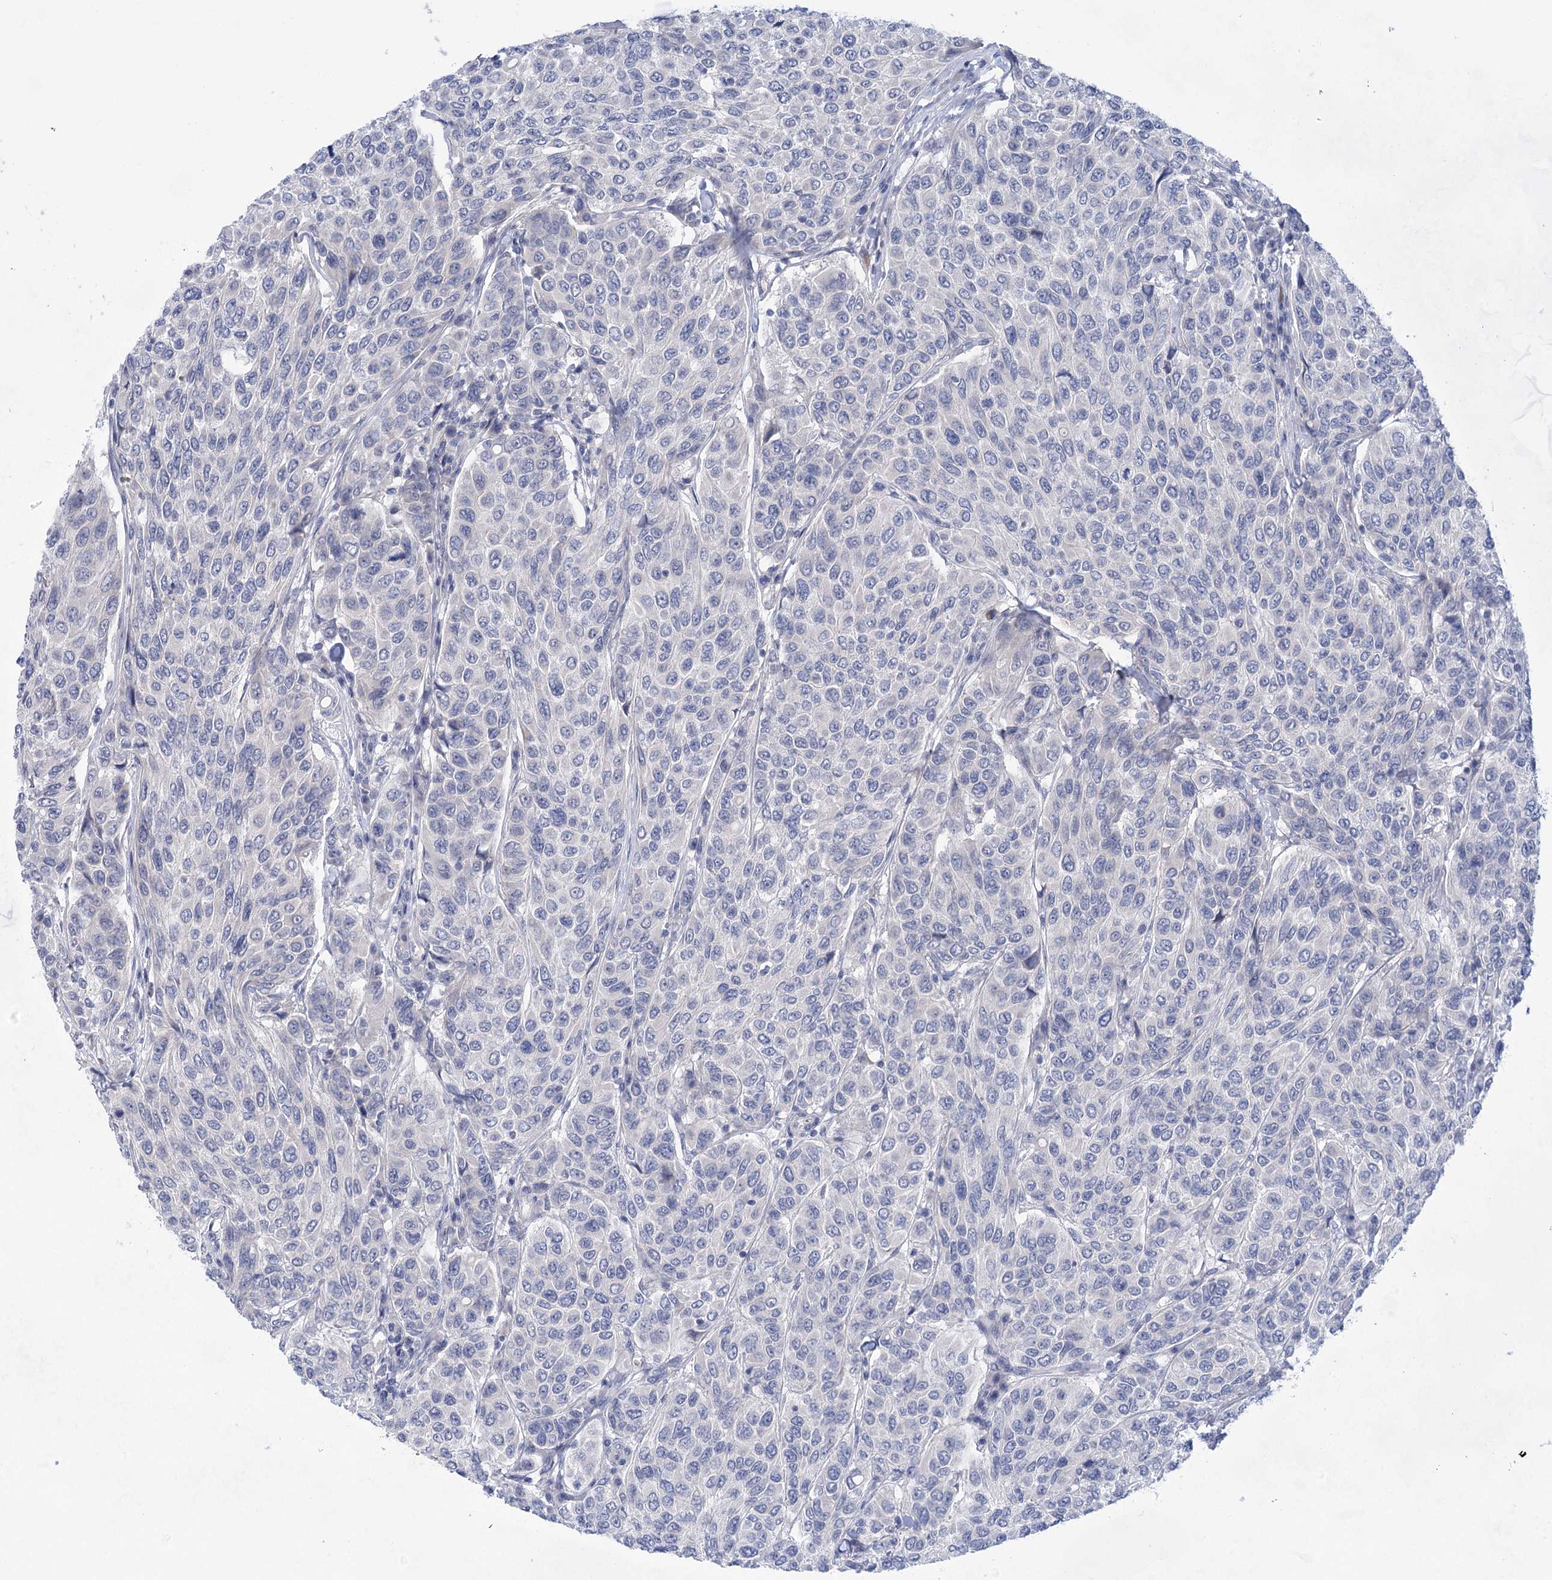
{"staining": {"intensity": "negative", "quantity": "none", "location": "none"}, "tissue": "breast cancer", "cell_type": "Tumor cells", "image_type": "cancer", "snomed": [{"axis": "morphology", "description": "Duct carcinoma"}, {"axis": "topography", "description": "Breast"}], "caption": "IHC micrograph of breast intraductal carcinoma stained for a protein (brown), which exhibits no expression in tumor cells.", "gene": "LALBA", "patient": {"sex": "female", "age": 55}}